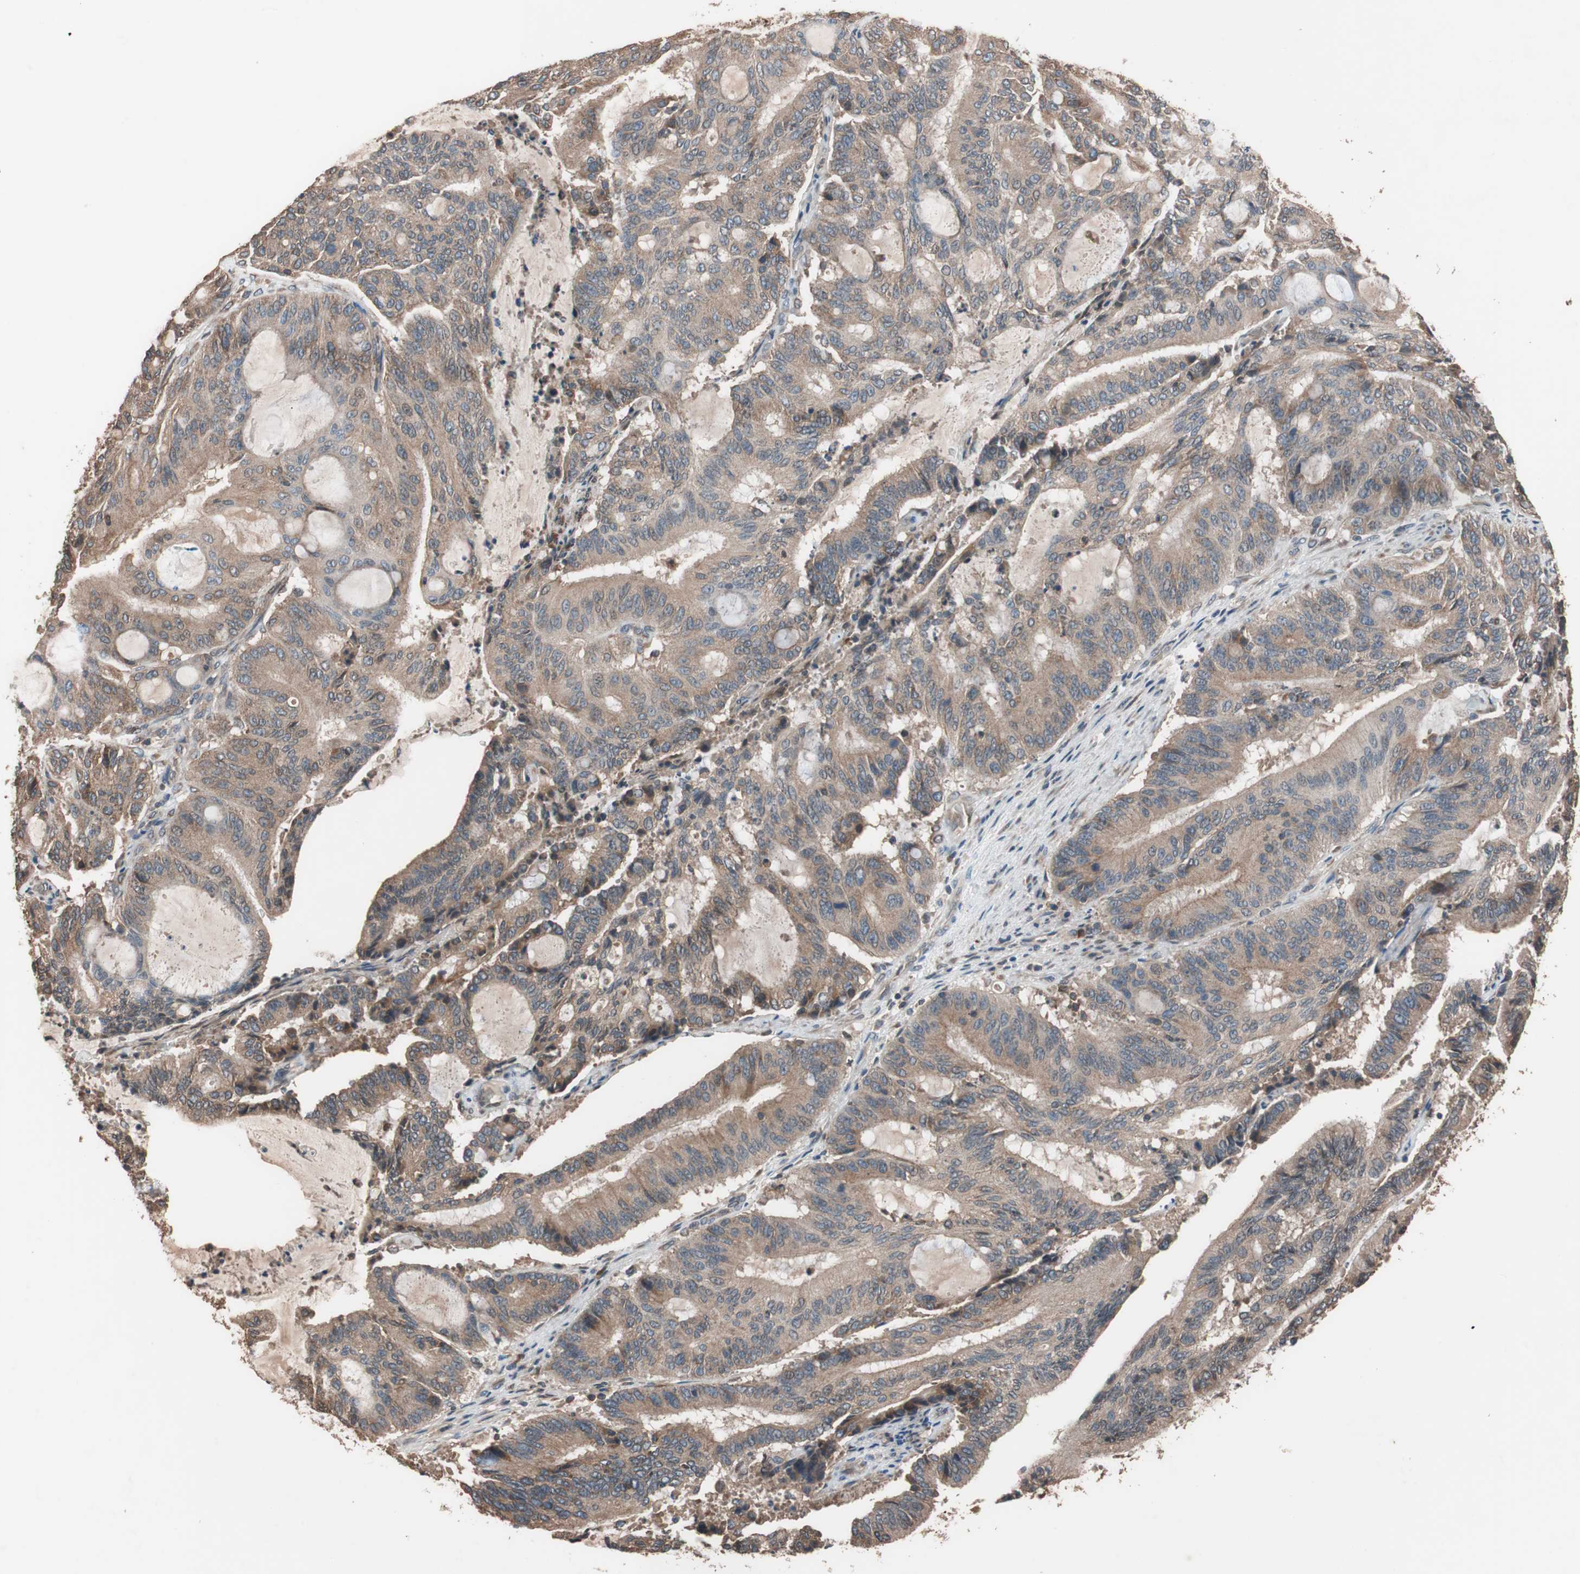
{"staining": {"intensity": "moderate", "quantity": ">75%", "location": "cytoplasmic/membranous"}, "tissue": "liver cancer", "cell_type": "Tumor cells", "image_type": "cancer", "snomed": [{"axis": "morphology", "description": "Cholangiocarcinoma"}, {"axis": "topography", "description": "Liver"}], "caption": "Approximately >75% of tumor cells in human liver cholangiocarcinoma exhibit moderate cytoplasmic/membranous protein positivity as visualized by brown immunohistochemical staining.", "gene": "GLYCTK", "patient": {"sex": "female", "age": 73}}